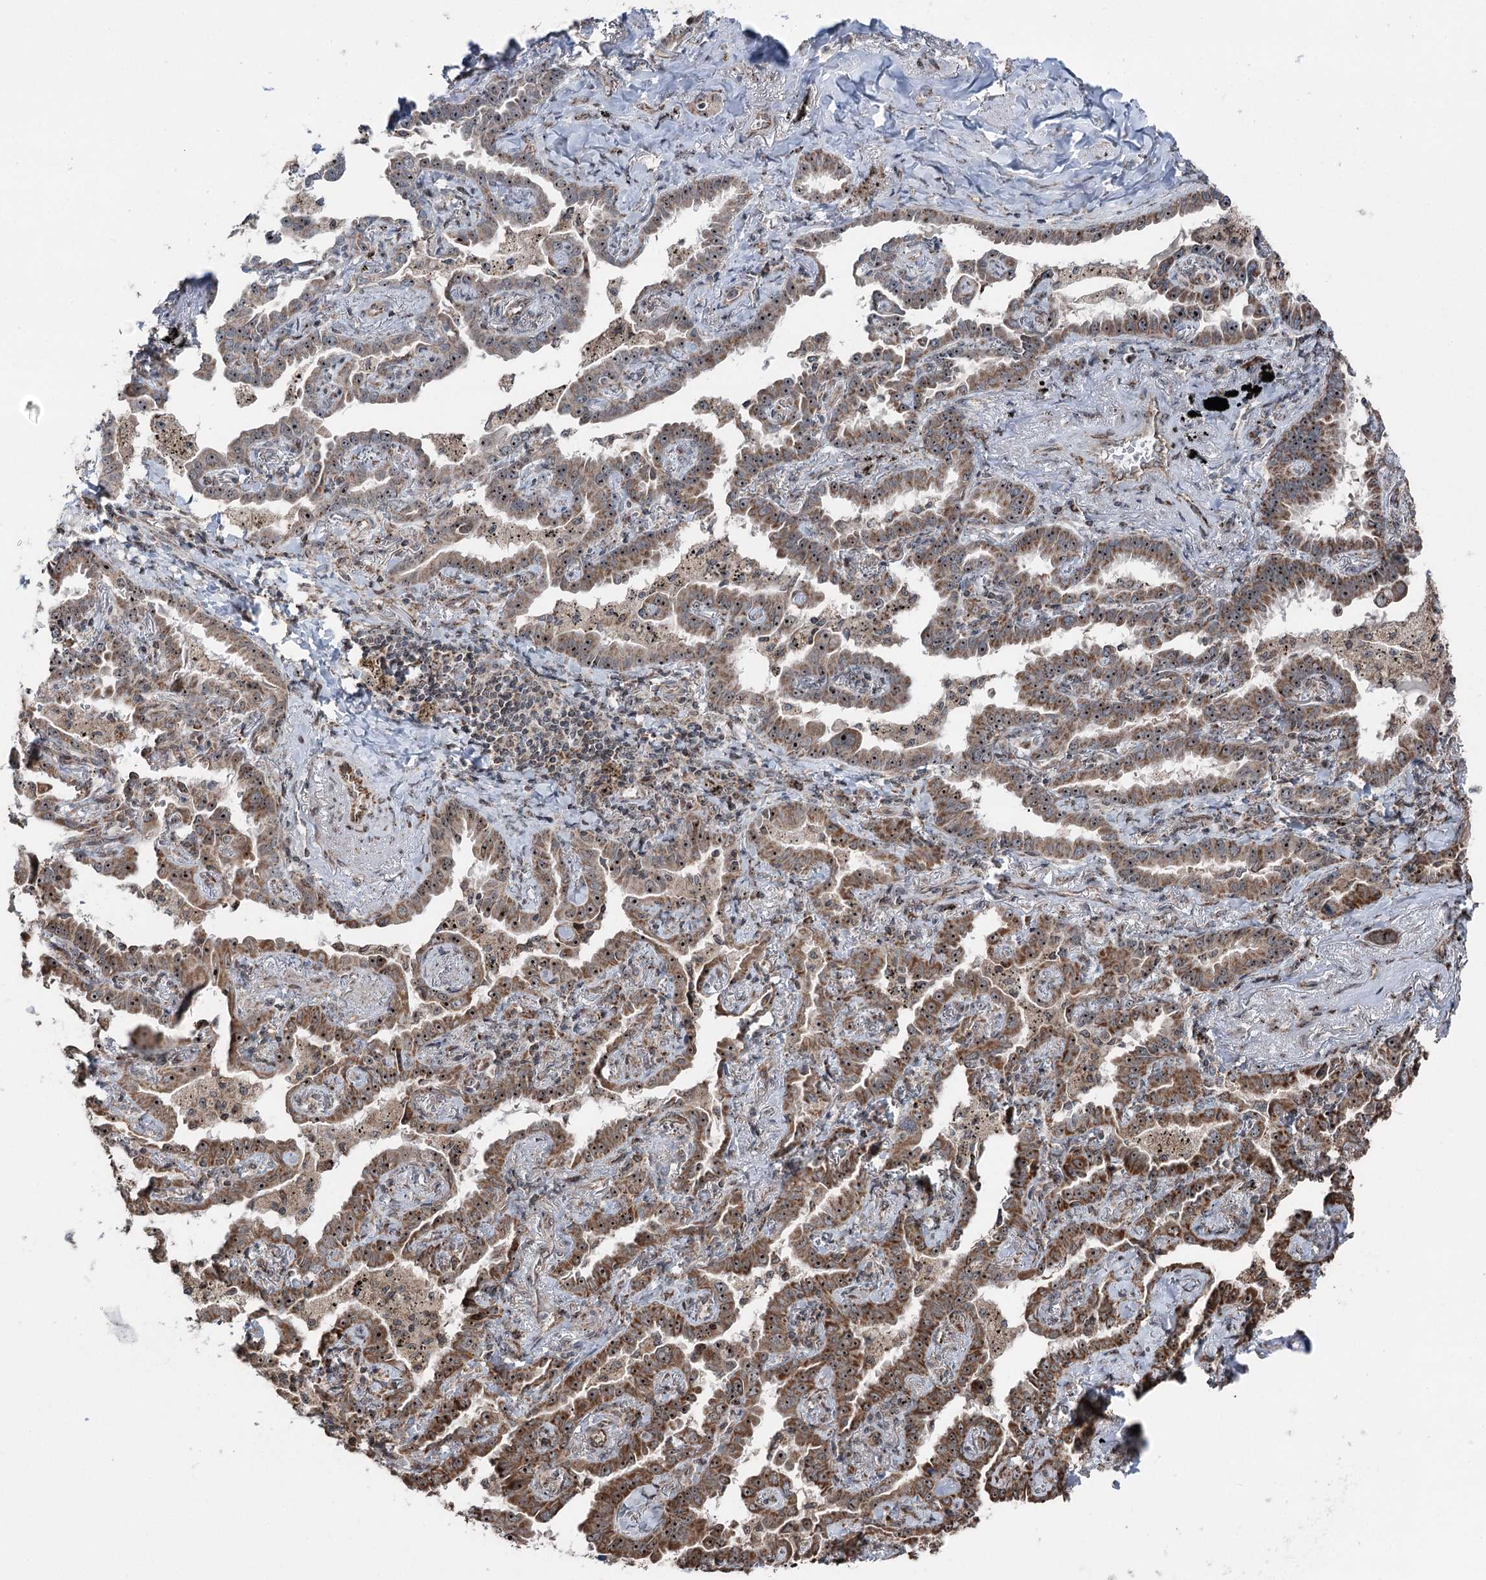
{"staining": {"intensity": "moderate", "quantity": ">75%", "location": "cytoplasmic/membranous,nuclear"}, "tissue": "lung cancer", "cell_type": "Tumor cells", "image_type": "cancer", "snomed": [{"axis": "morphology", "description": "Adenocarcinoma, NOS"}, {"axis": "topography", "description": "Lung"}], "caption": "Tumor cells exhibit medium levels of moderate cytoplasmic/membranous and nuclear staining in approximately >75% of cells in human adenocarcinoma (lung).", "gene": "STEEP1", "patient": {"sex": "male", "age": 67}}